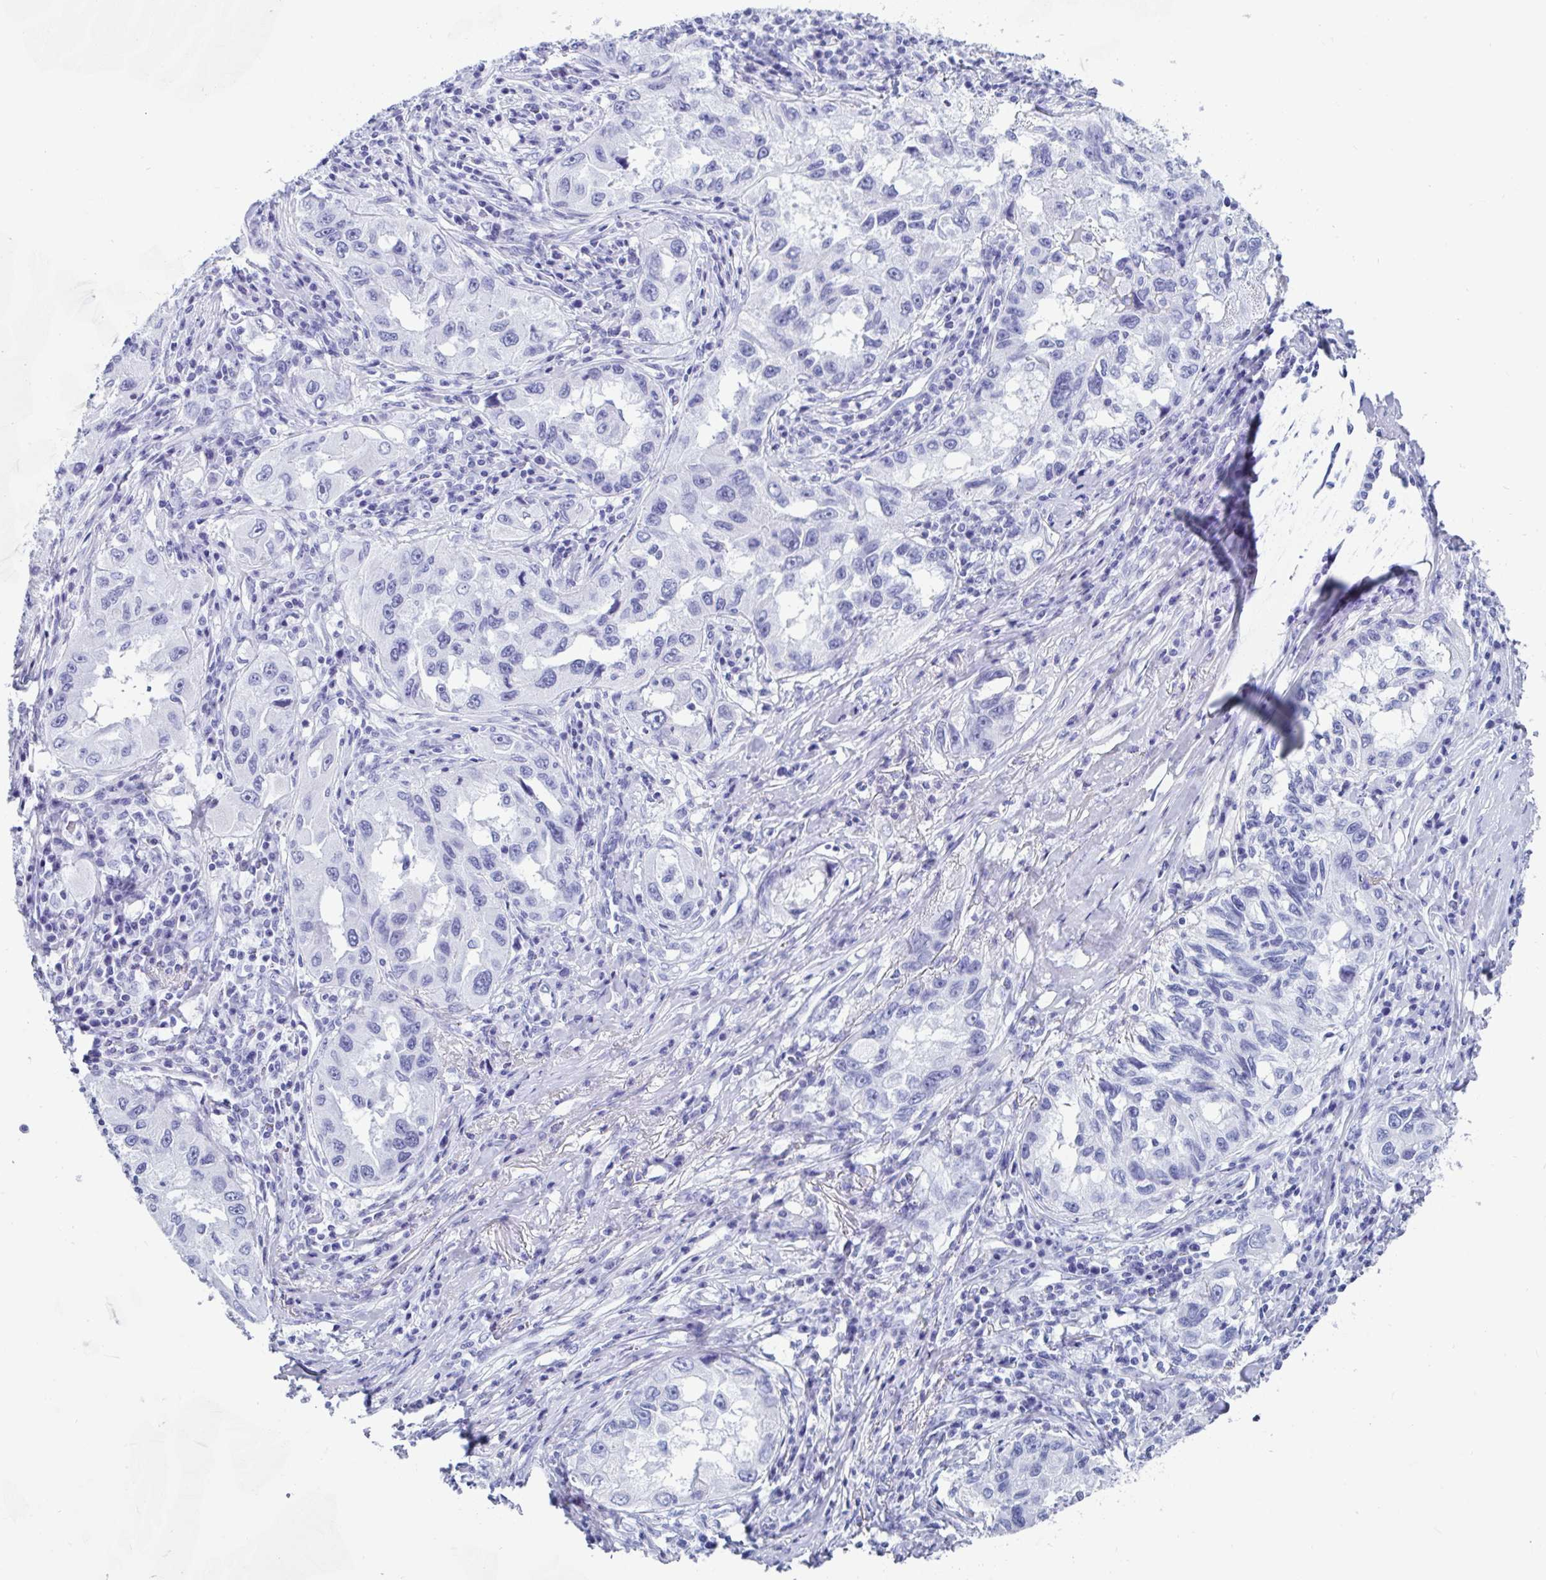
{"staining": {"intensity": "negative", "quantity": "none", "location": "none"}, "tissue": "lung cancer", "cell_type": "Tumor cells", "image_type": "cancer", "snomed": [{"axis": "morphology", "description": "Adenocarcinoma, NOS"}, {"axis": "topography", "description": "Lung"}], "caption": "Immunohistochemistry image of human adenocarcinoma (lung) stained for a protein (brown), which exhibits no positivity in tumor cells.", "gene": "GKN2", "patient": {"sex": "female", "age": 73}}